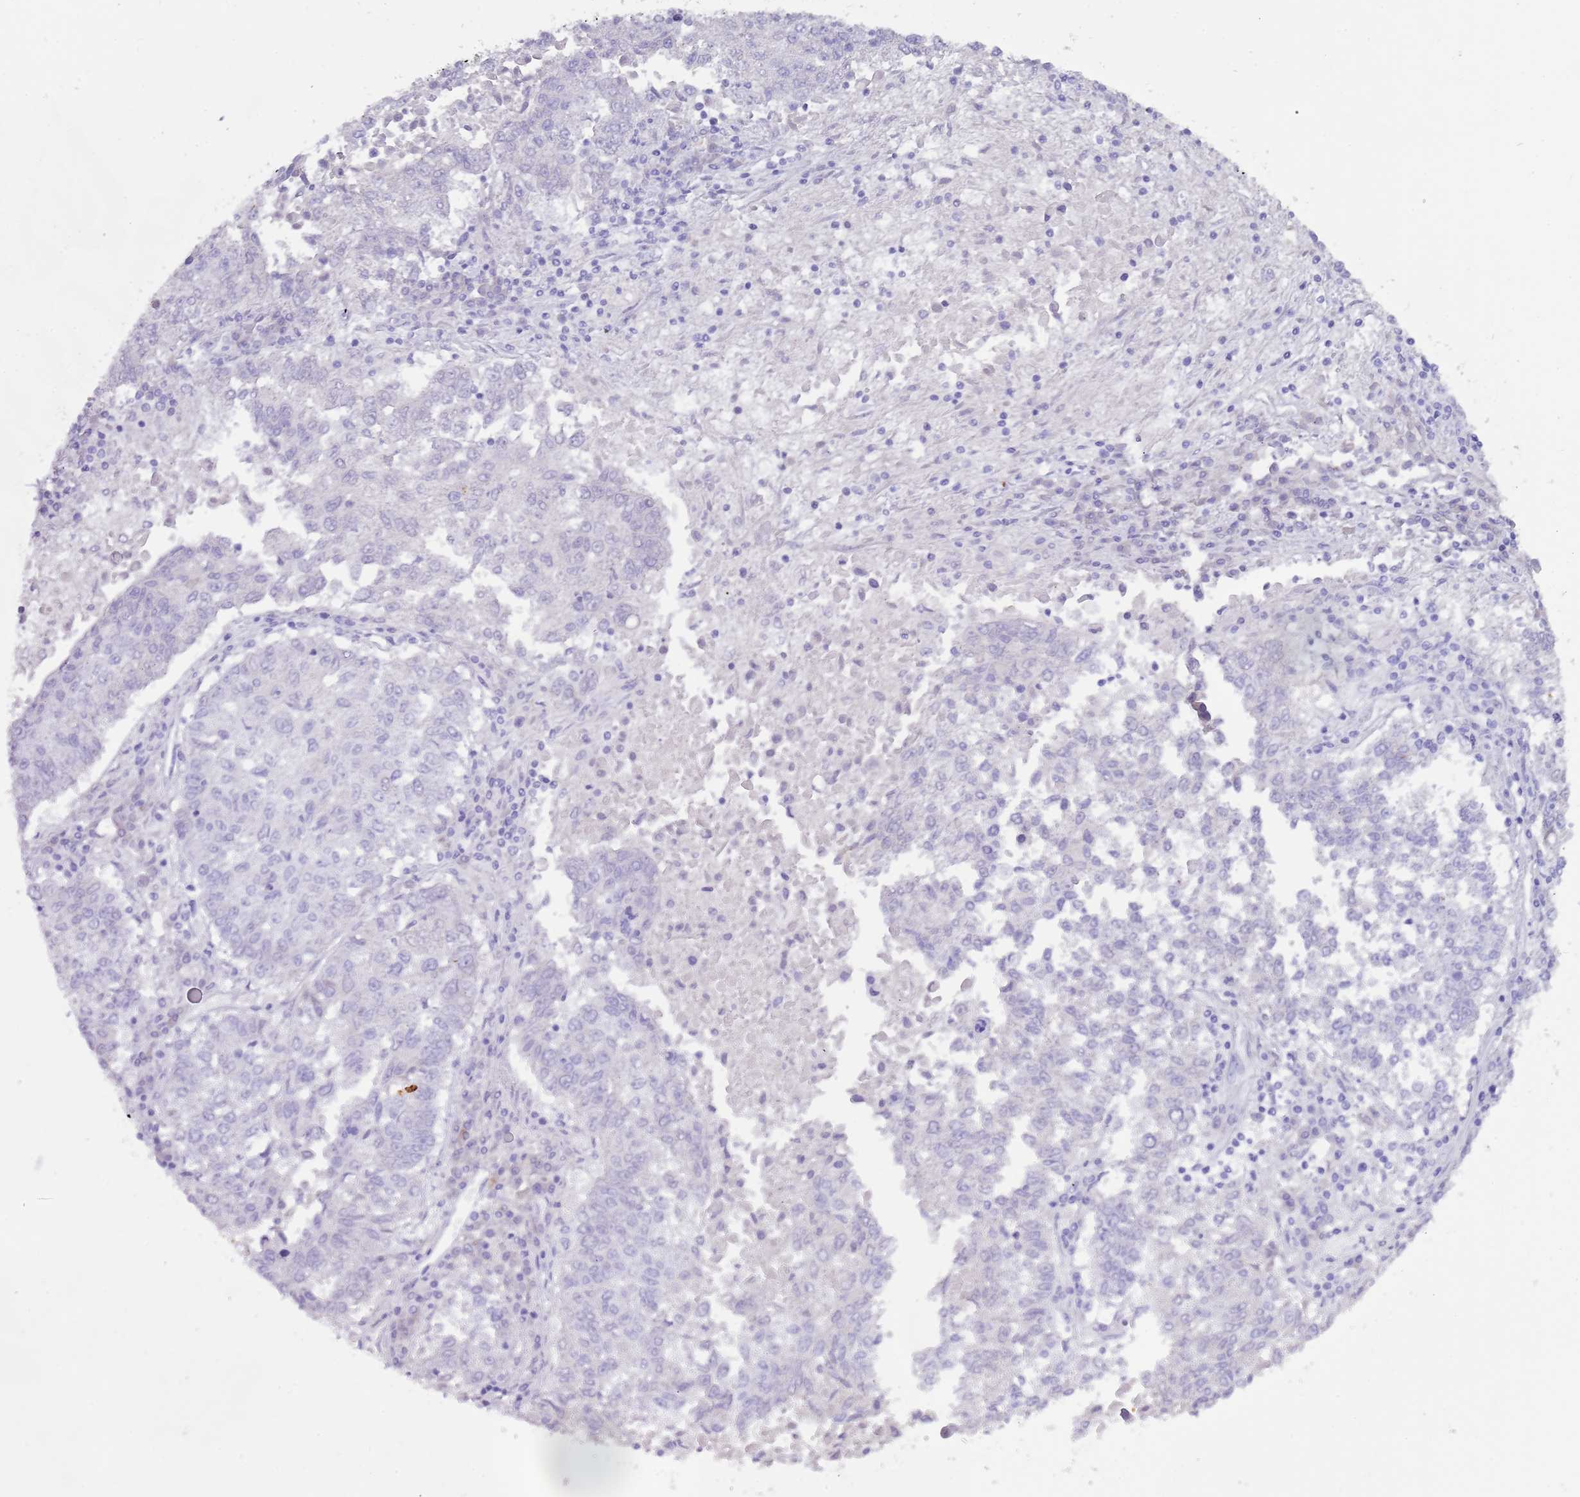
{"staining": {"intensity": "negative", "quantity": "none", "location": "none"}, "tissue": "lung cancer", "cell_type": "Tumor cells", "image_type": "cancer", "snomed": [{"axis": "morphology", "description": "Squamous cell carcinoma, NOS"}, {"axis": "topography", "description": "Lung"}], "caption": "High power microscopy image of an immunohistochemistry histopathology image of lung squamous cell carcinoma, revealing no significant staining in tumor cells. Brightfield microscopy of immunohistochemistry (IHC) stained with DAB (brown) and hematoxylin (blue), captured at high magnification.", "gene": "MYADML2", "patient": {"sex": "male", "age": 73}}